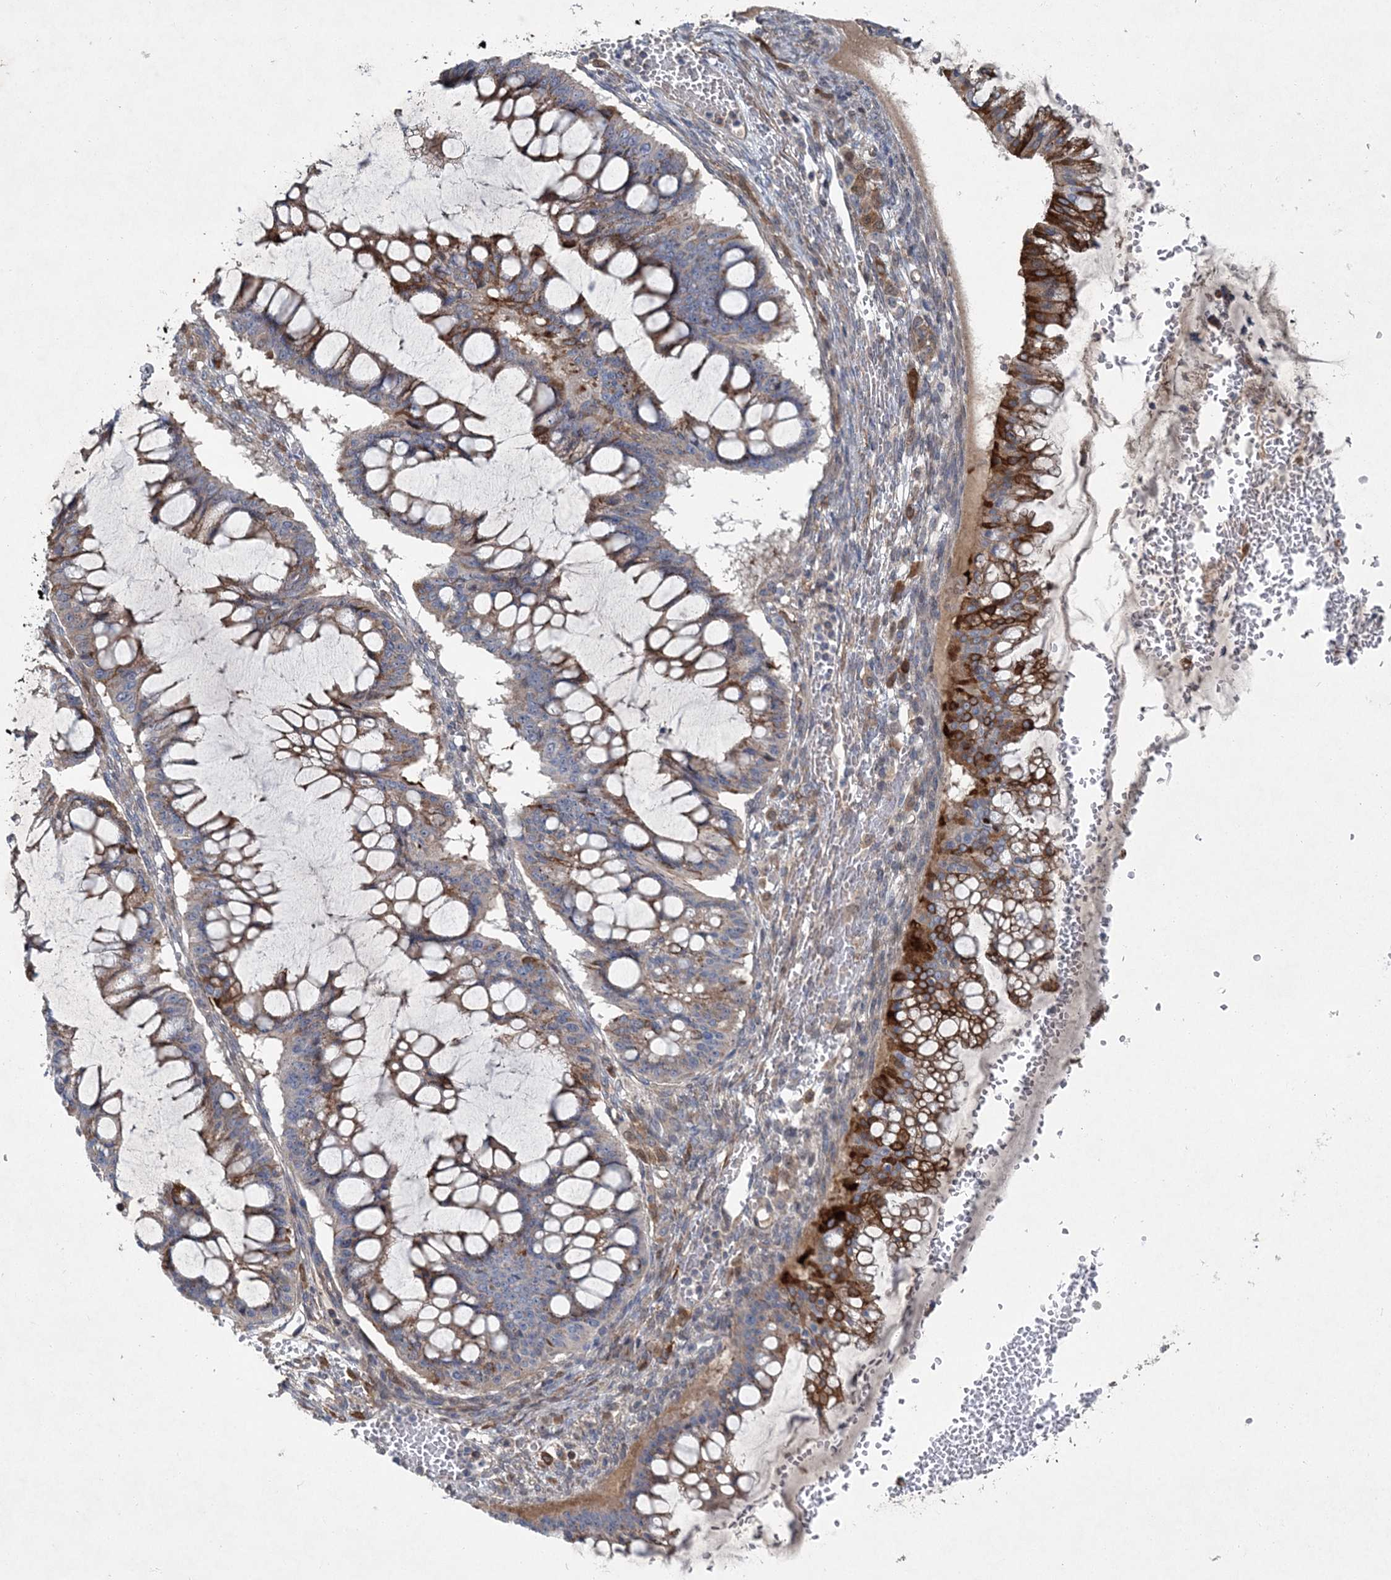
{"staining": {"intensity": "strong", "quantity": "25%-75%", "location": "cytoplasmic/membranous"}, "tissue": "ovarian cancer", "cell_type": "Tumor cells", "image_type": "cancer", "snomed": [{"axis": "morphology", "description": "Cystadenocarcinoma, mucinous, NOS"}, {"axis": "topography", "description": "Ovary"}], "caption": "Approximately 25%-75% of tumor cells in mucinous cystadenocarcinoma (ovarian) show strong cytoplasmic/membranous protein positivity as visualized by brown immunohistochemical staining.", "gene": "SPOPL", "patient": {"sex": "female", "age": 73}}